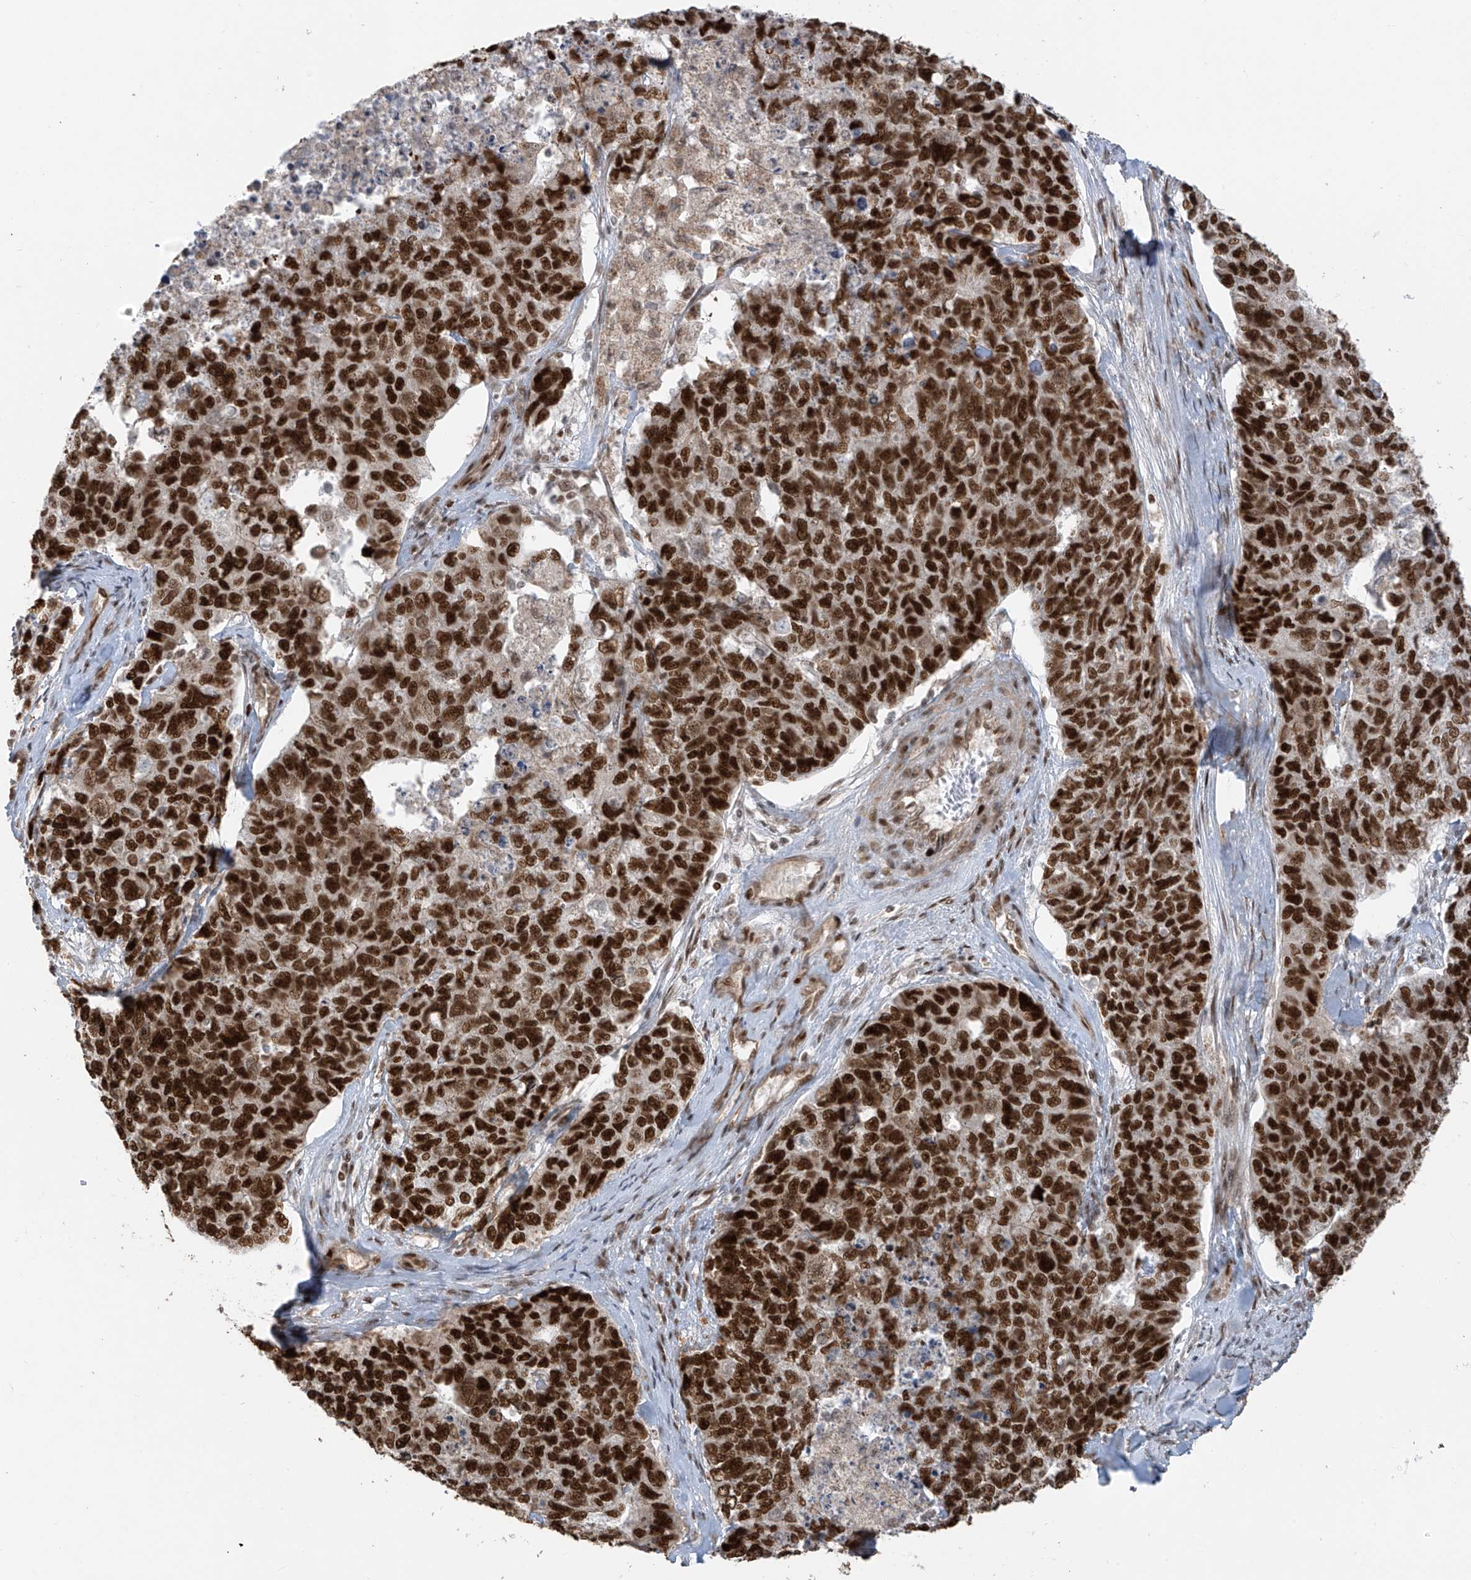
{"staining": {"intensity": "strong", "quantity": ">75%", "location": "nuclear"}, "tissue": "cervical cancer", "cell_type": "Tumor cells", "image_type": "cancer", "snomed": [{"axis": "morphology", "description": "Squamous cell carcinoma, NOS"}, {"axis": "topography", "description": "Cervix"}], "caption": "This image shows immunohistochemistry staining of human squamous cell carcinoma (cervical), with high strong nuclear expression in about >75% of tumor cells.", "gene": "ARHGEF3", "patient": {"sex": "female", "age": 63}}